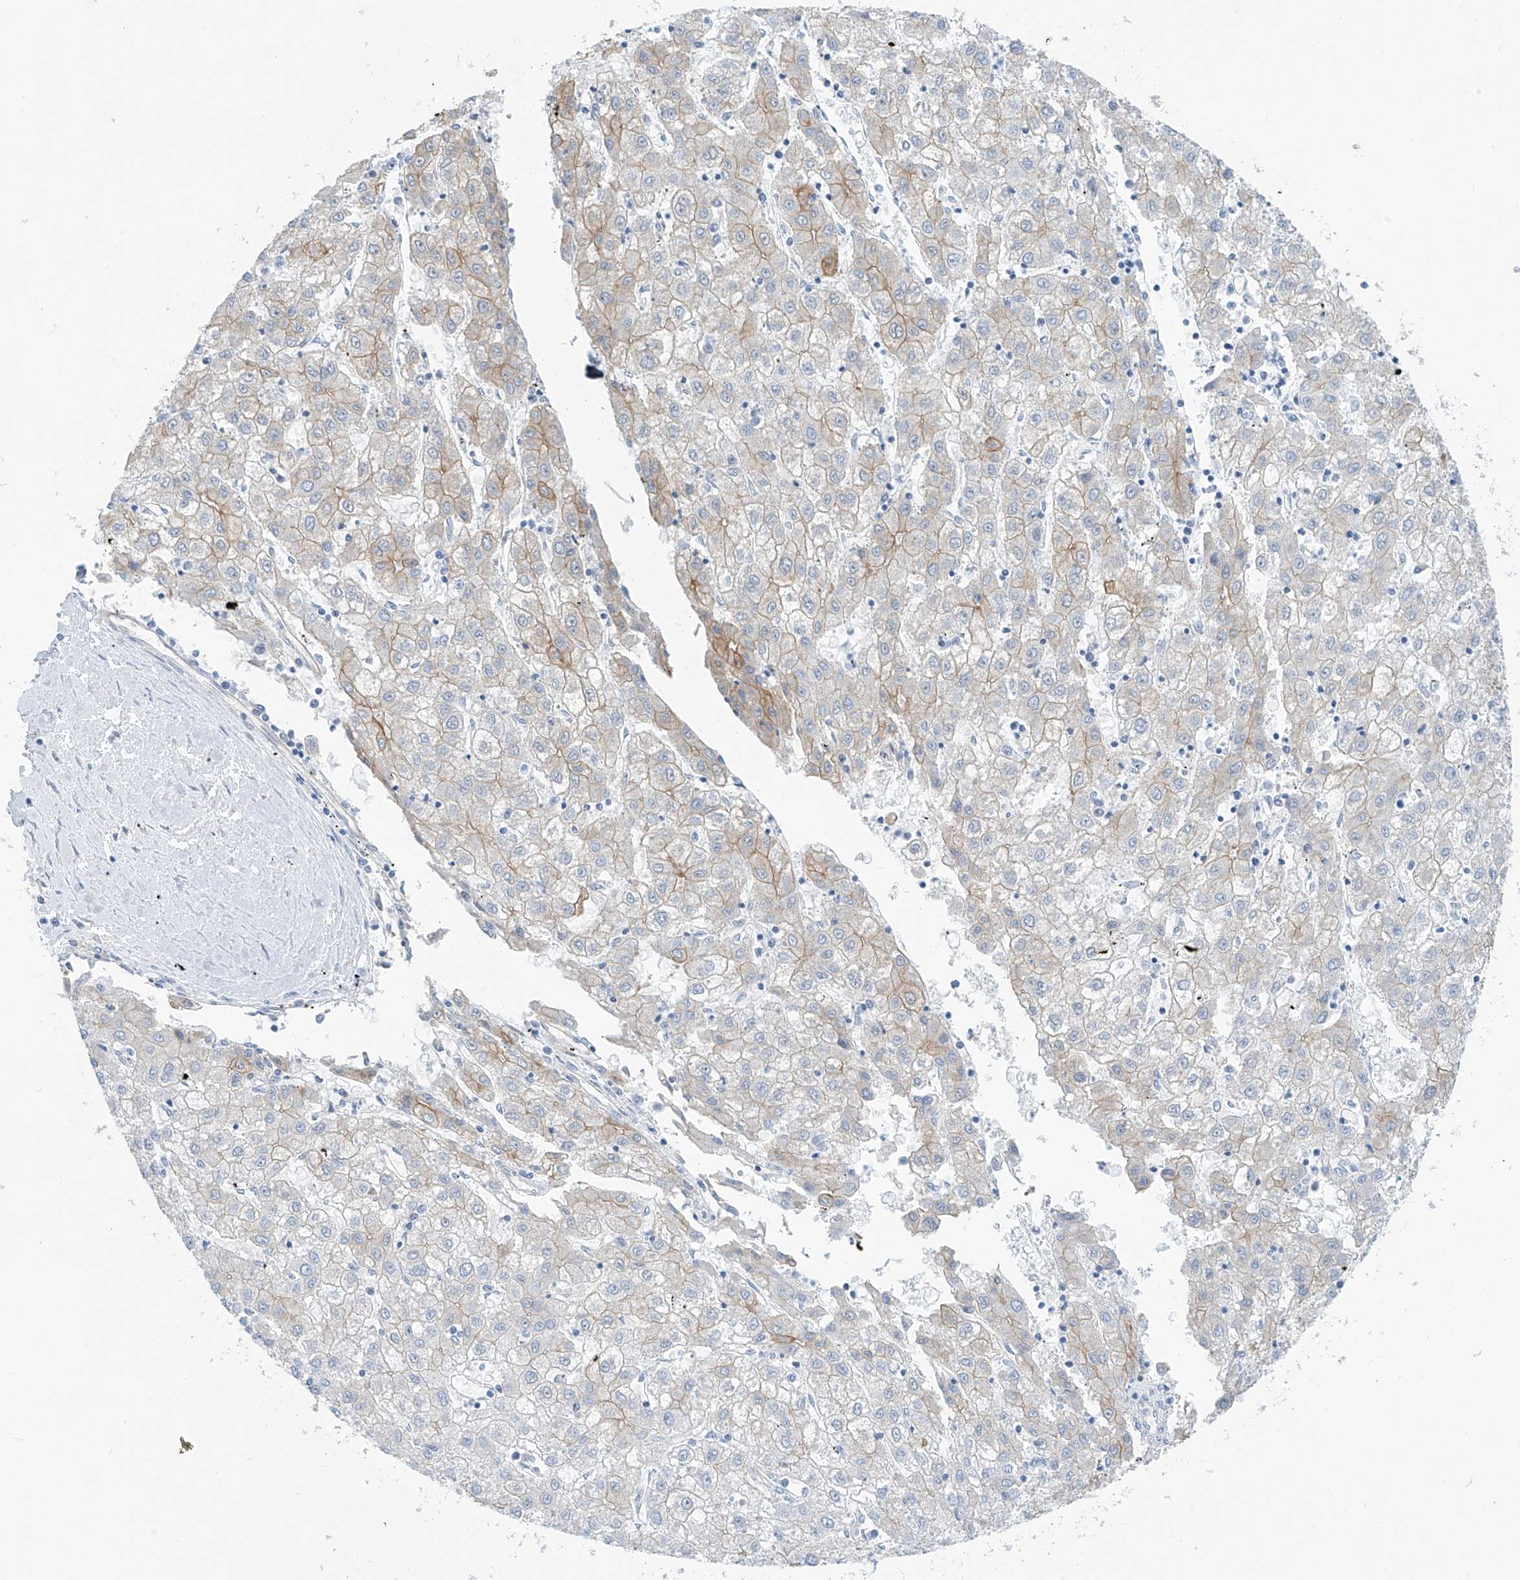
{"staining": {"intensity": "weak", "quantity": "<25%", "location": "cytoplasmic/membranous"}, "tissue": "liver cancer", "cell_type": "Tumor cells", "image_type": "cancer", "snomed": [{"axis": "morphology", "description": "Carcinoma, Hepatocellular, NOS"}, {"axis": "topography", "description": "Liver"}], "caption": "This is an immunohistochemistry image of hepatocellular carcinoma (liver). There is no expression in tumor cells.", "gene": "PIK3C2B", "patient": {"sex": "male", "age": 72}}